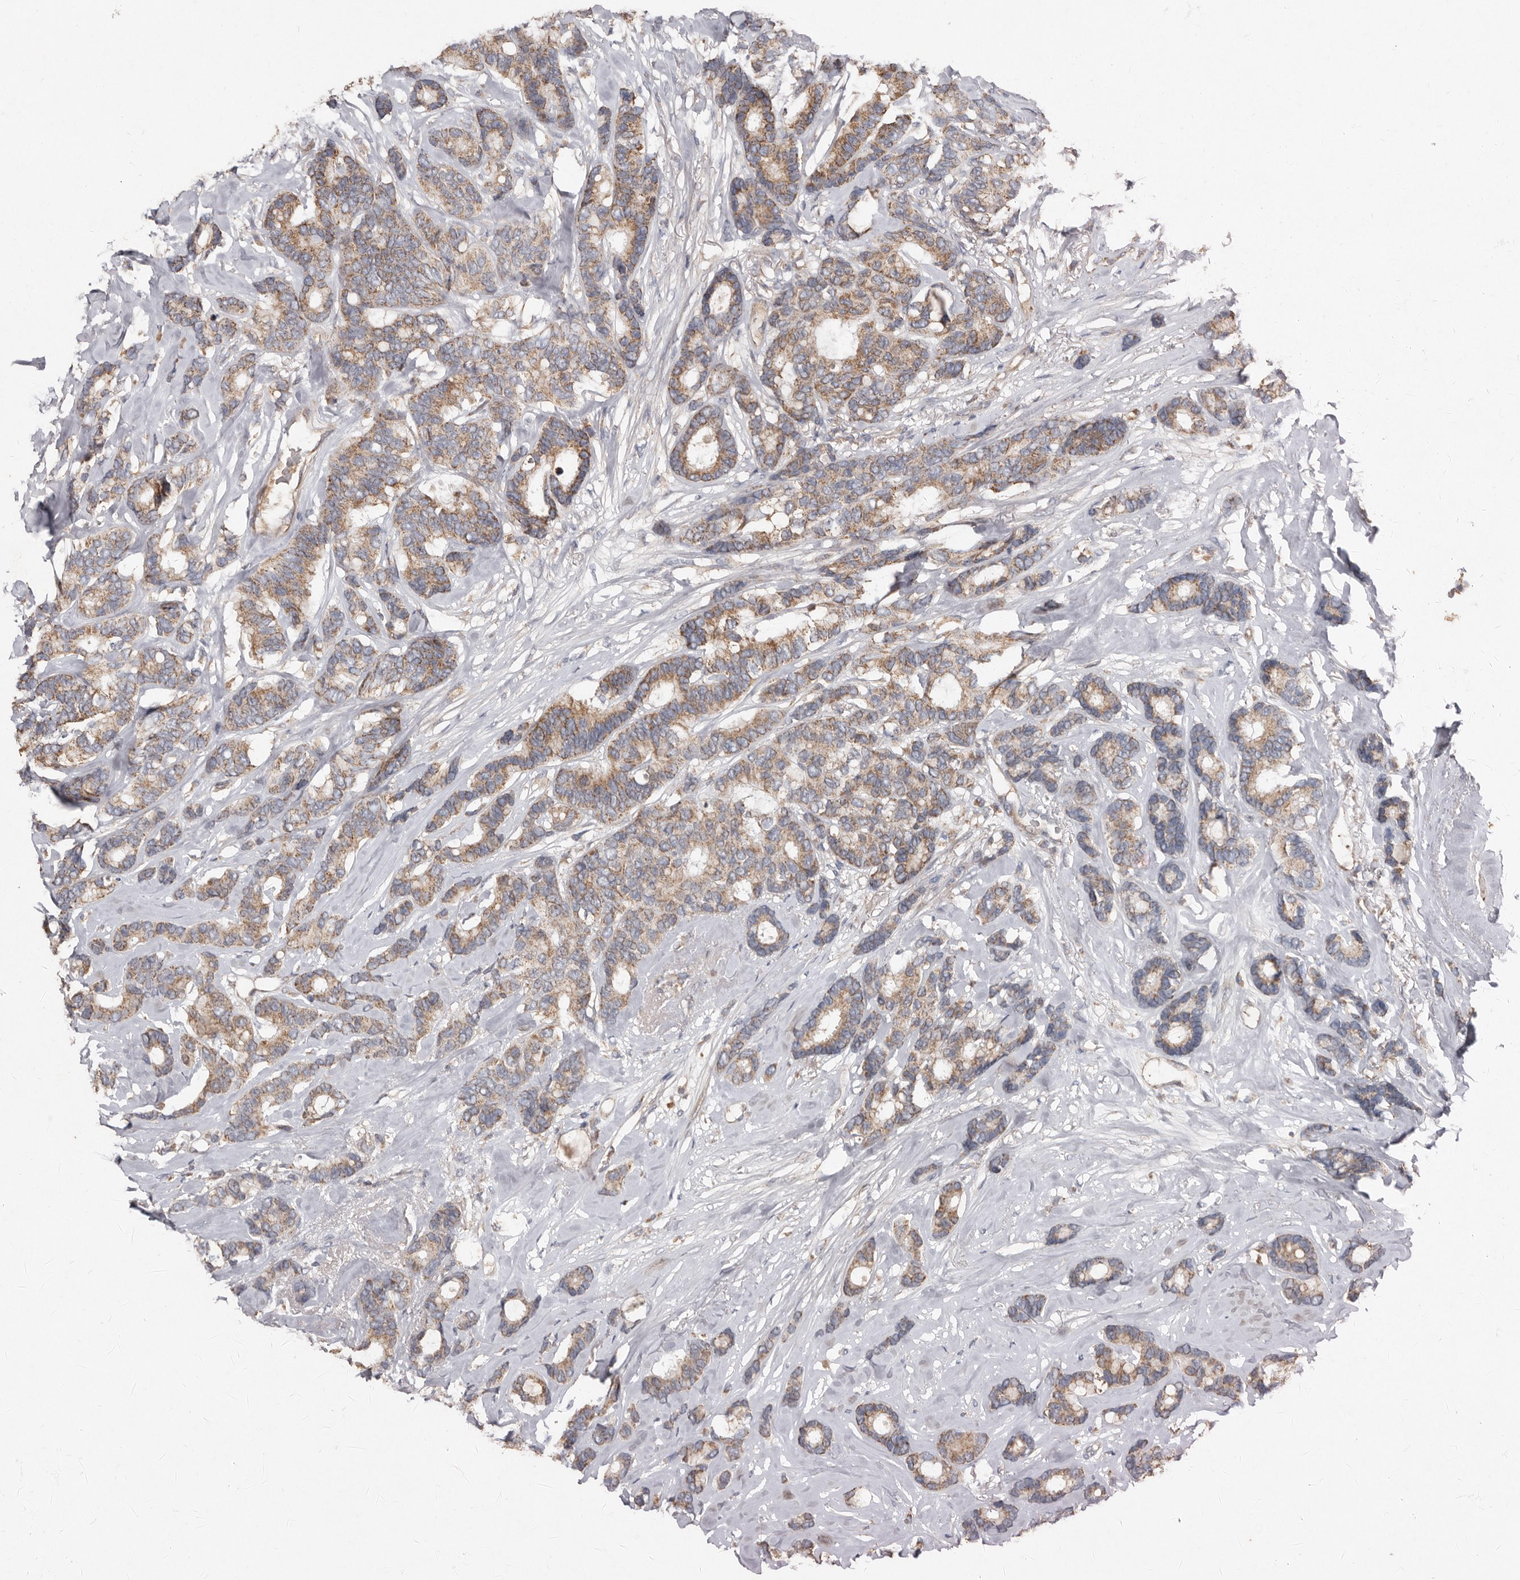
{"staining": {"intensity": "moderate", "quantity": ">75%", "location": "cytoplasmic/membranous"}, "tissue": "breast cancer", "cell_type": "Tumor cells", "image_type": "cancer", "snomed": [{"axis": "morphology", "description": "Duct carcinoma"}, {"axis": "topography", "description": "Breast"}], "caption": "High-magnification brightfield microscopy of breast cancer (intraductal carcinoma) stained with DAB (3,3'-diaminobenzidine) (brown) and counterstained with hematoxylin (blue). tumor cells exhibit moderate cytoplasmic/membranous staining is seen in about>75% of cells. The staining was performed using DAB to visualize the protein expression in brown, while the nuclei were stained in blue with hematoxylin (Magnification: 20x).", "gene": "KIF26B", "patient": {"sex": "female", "age": 87}}